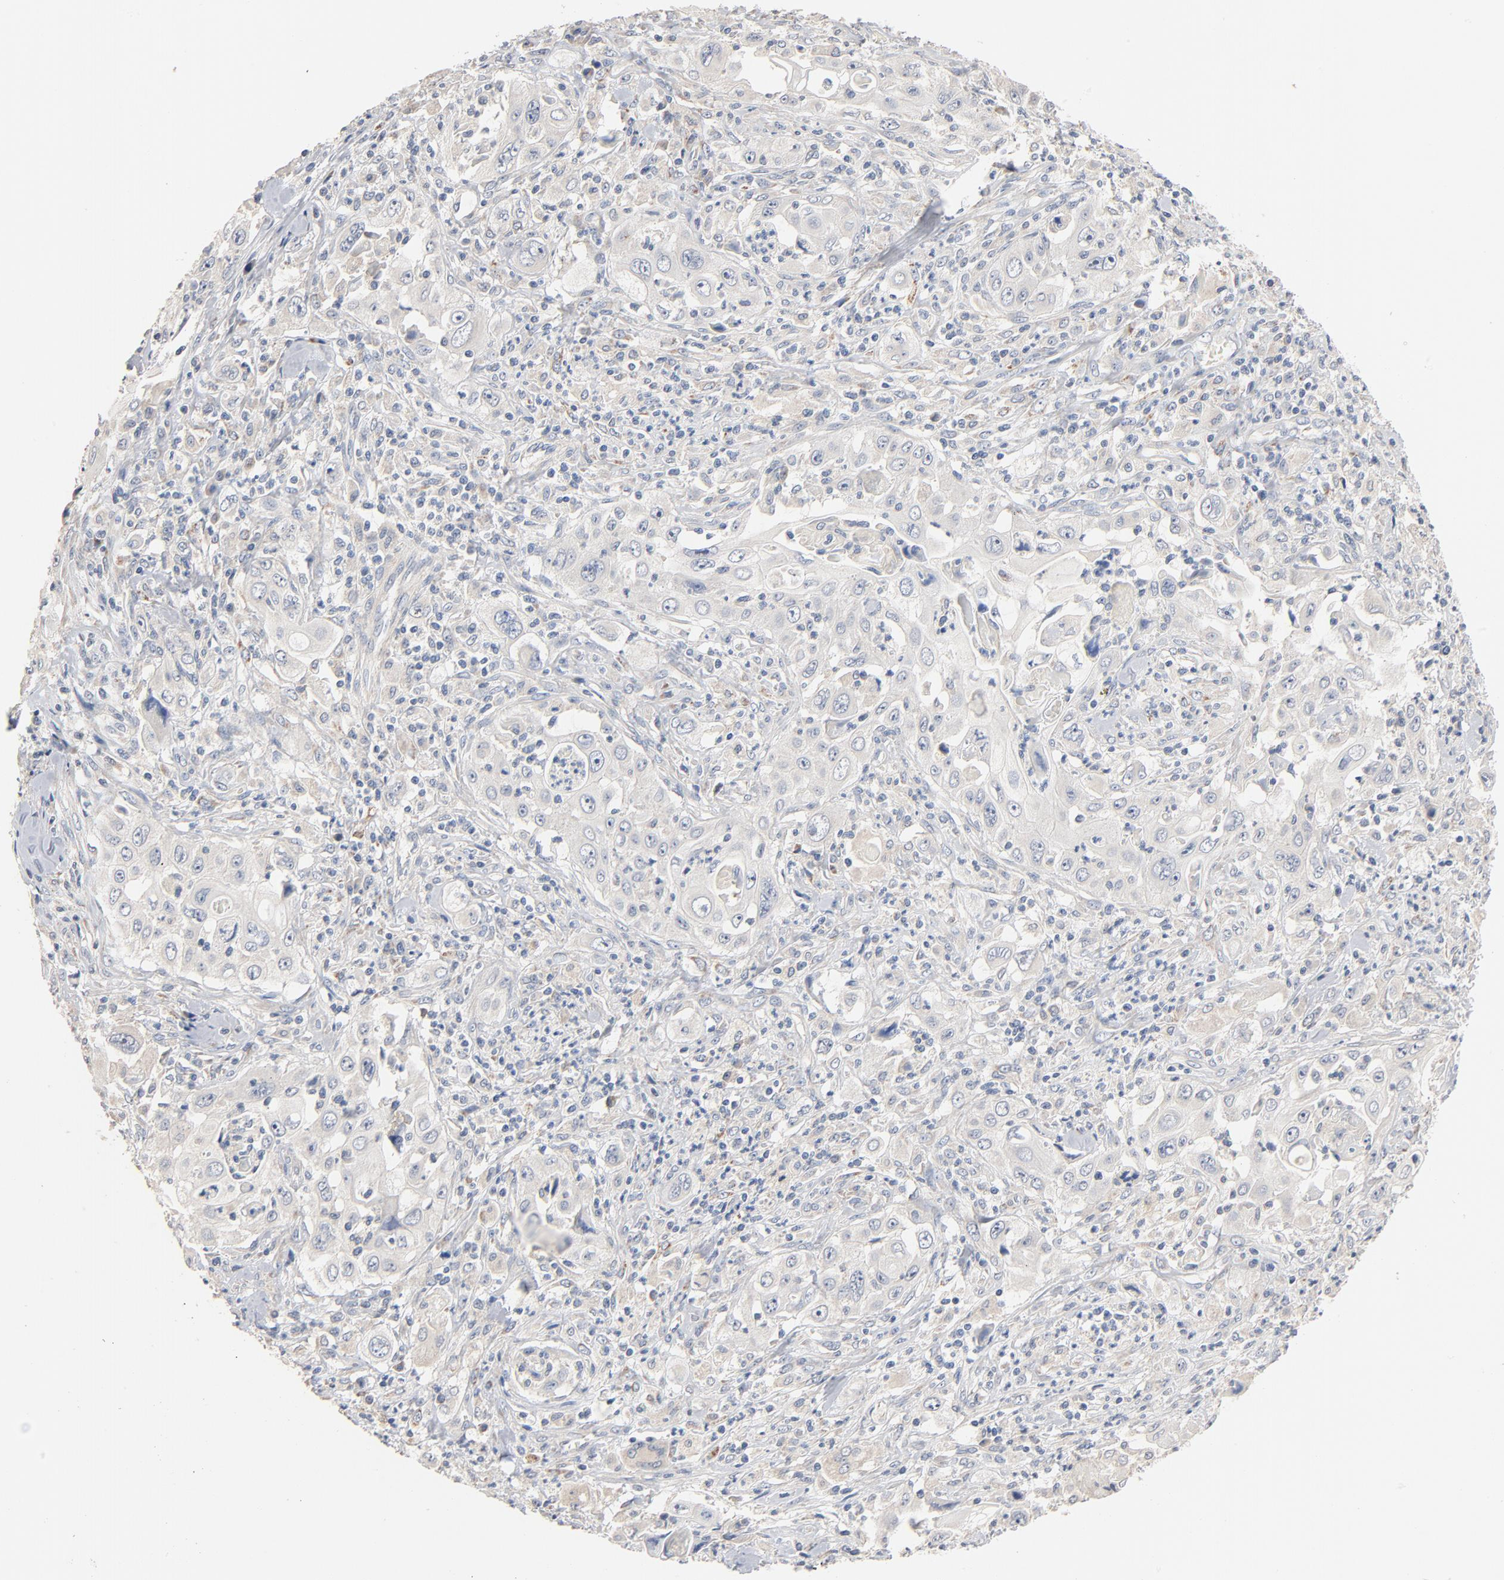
{"staining": {"intensity": "negative", "quantity": "none", "location": "none"}, "tissue": "pancreatic cancer", "cell_type": "Tumor cells", "image_type": "cancer", "snomed": [{"axis": "morphology", "description": "Adenocarcinoma, NOS"}, {"axis": "topography", "description": "Pancreas"}], "caption": "Immunohistochemistry (IHC) photomicrograph of neoplastic tissue: adenocarcinoma (pancreatic) stained with DAB (3,3'-diaminobenzidine) exhibits no significant protein positivity in tumor cells.", "gene": "ZDHHC8", "patient": {"sex": "male", "age": 70}}